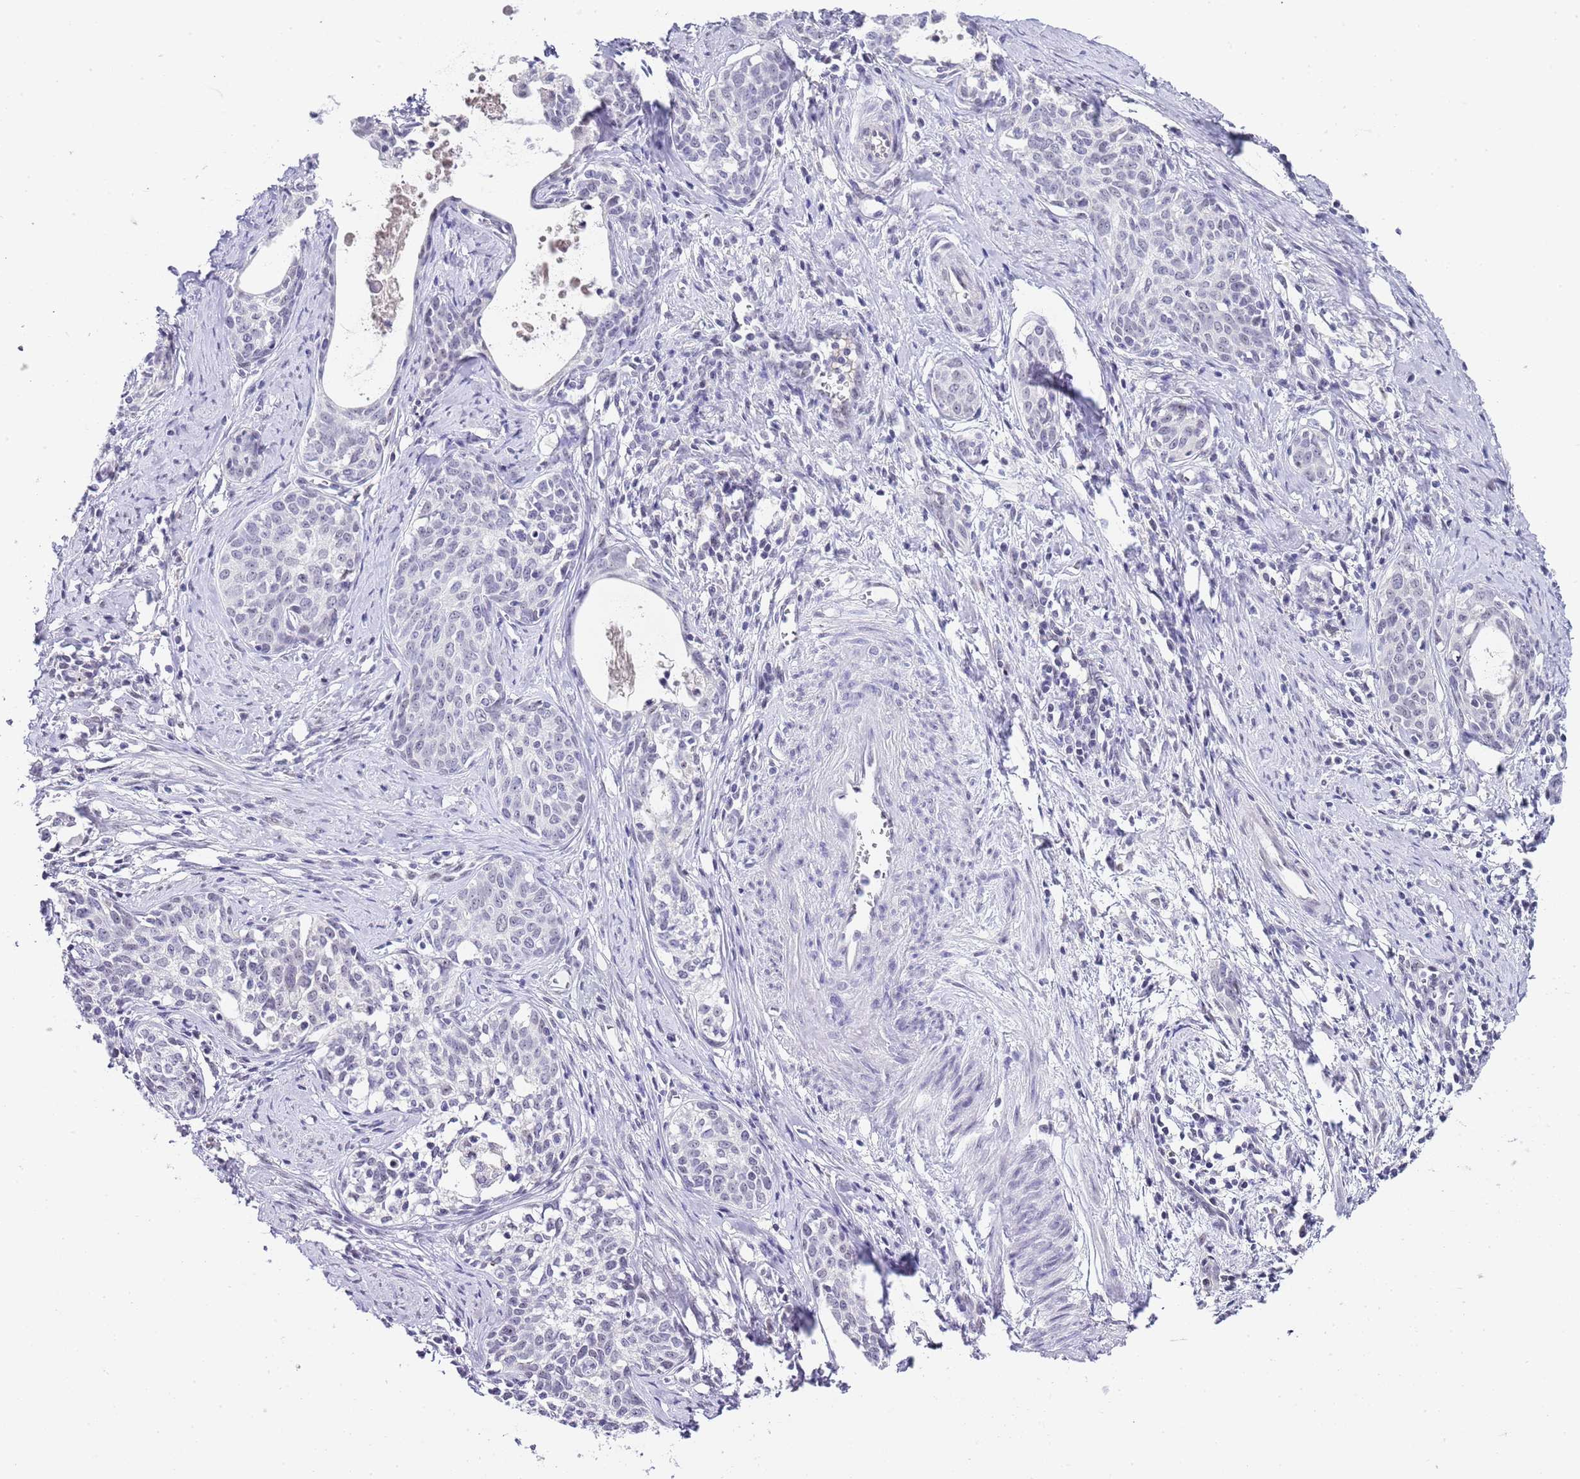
{"staining": {"intensity": "negative", "quantity": "none", "location": "none"}, "tissue": "cervical cancer", "cell_type": "Tumor cells", "image_type": "cancer", "snomed": [{"axis": "morphology", "description": "Squamous cell carcinoma, NOS"}, {"axis": "topography", "description": "Cervix"}], "caption": "This is a histopathology image of IHC staining of cervical cancer, which shows no expression in tumor cells.", "gene": "NOP56", "patient": {"sex": "female", "age": 52}}